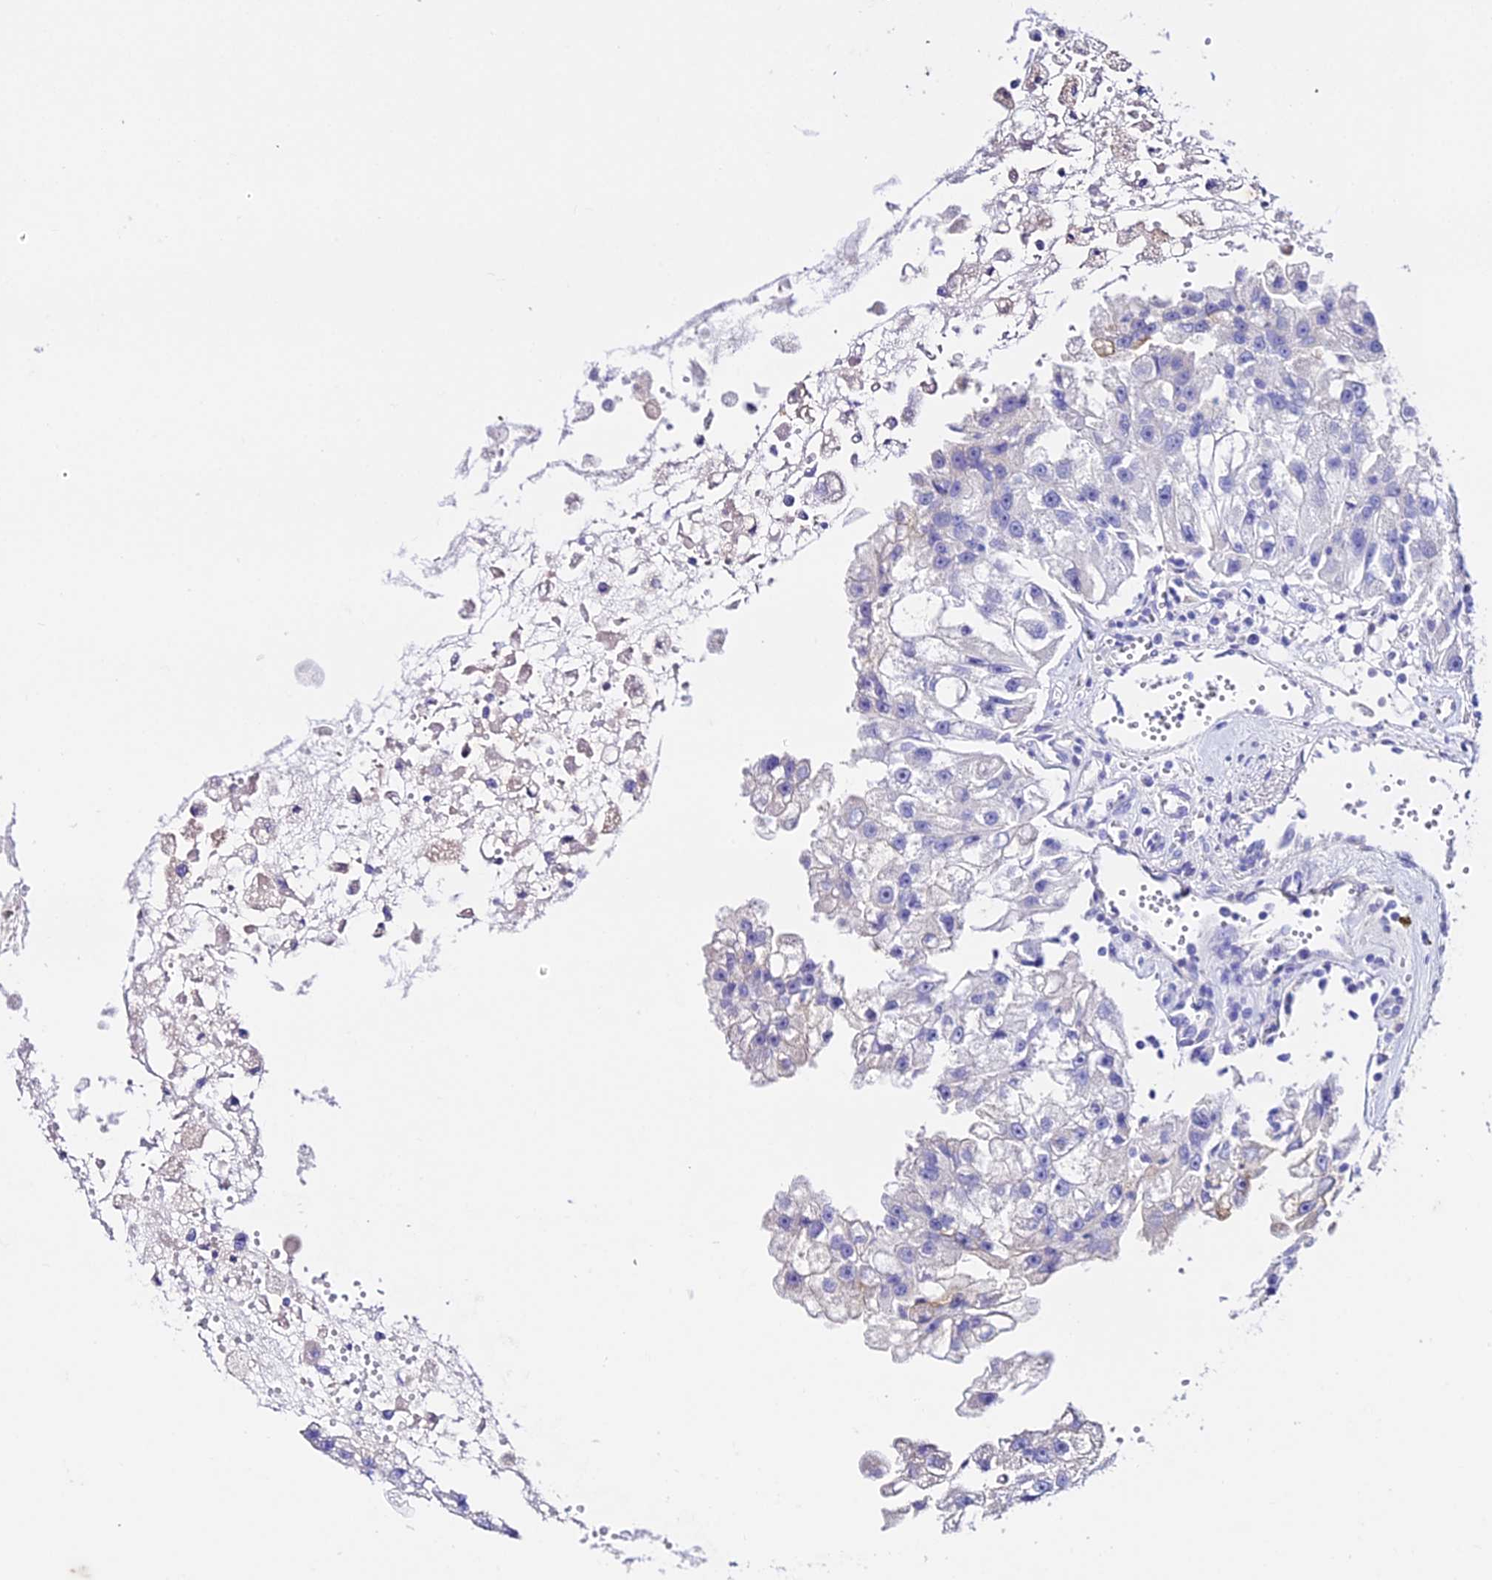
{"staining": {"intensity": "negative", "quantity": "none", "location": "none"}, "tissue": "renal cancer", "cell_type": "Tumor cells", "image_type": "cancer", "snomed": [{"axis": "morphology", "description": "Adenocarcinoma, NOS"}, {"axis": "topography", "description": "Kidney"}], "caption": "IHC micrograph of human renal cancer stained for a protein (brown), which shows no positivity in tumor cells.", "gene": "TMEM117", "patient": {"sex": "male", "age": 63}}